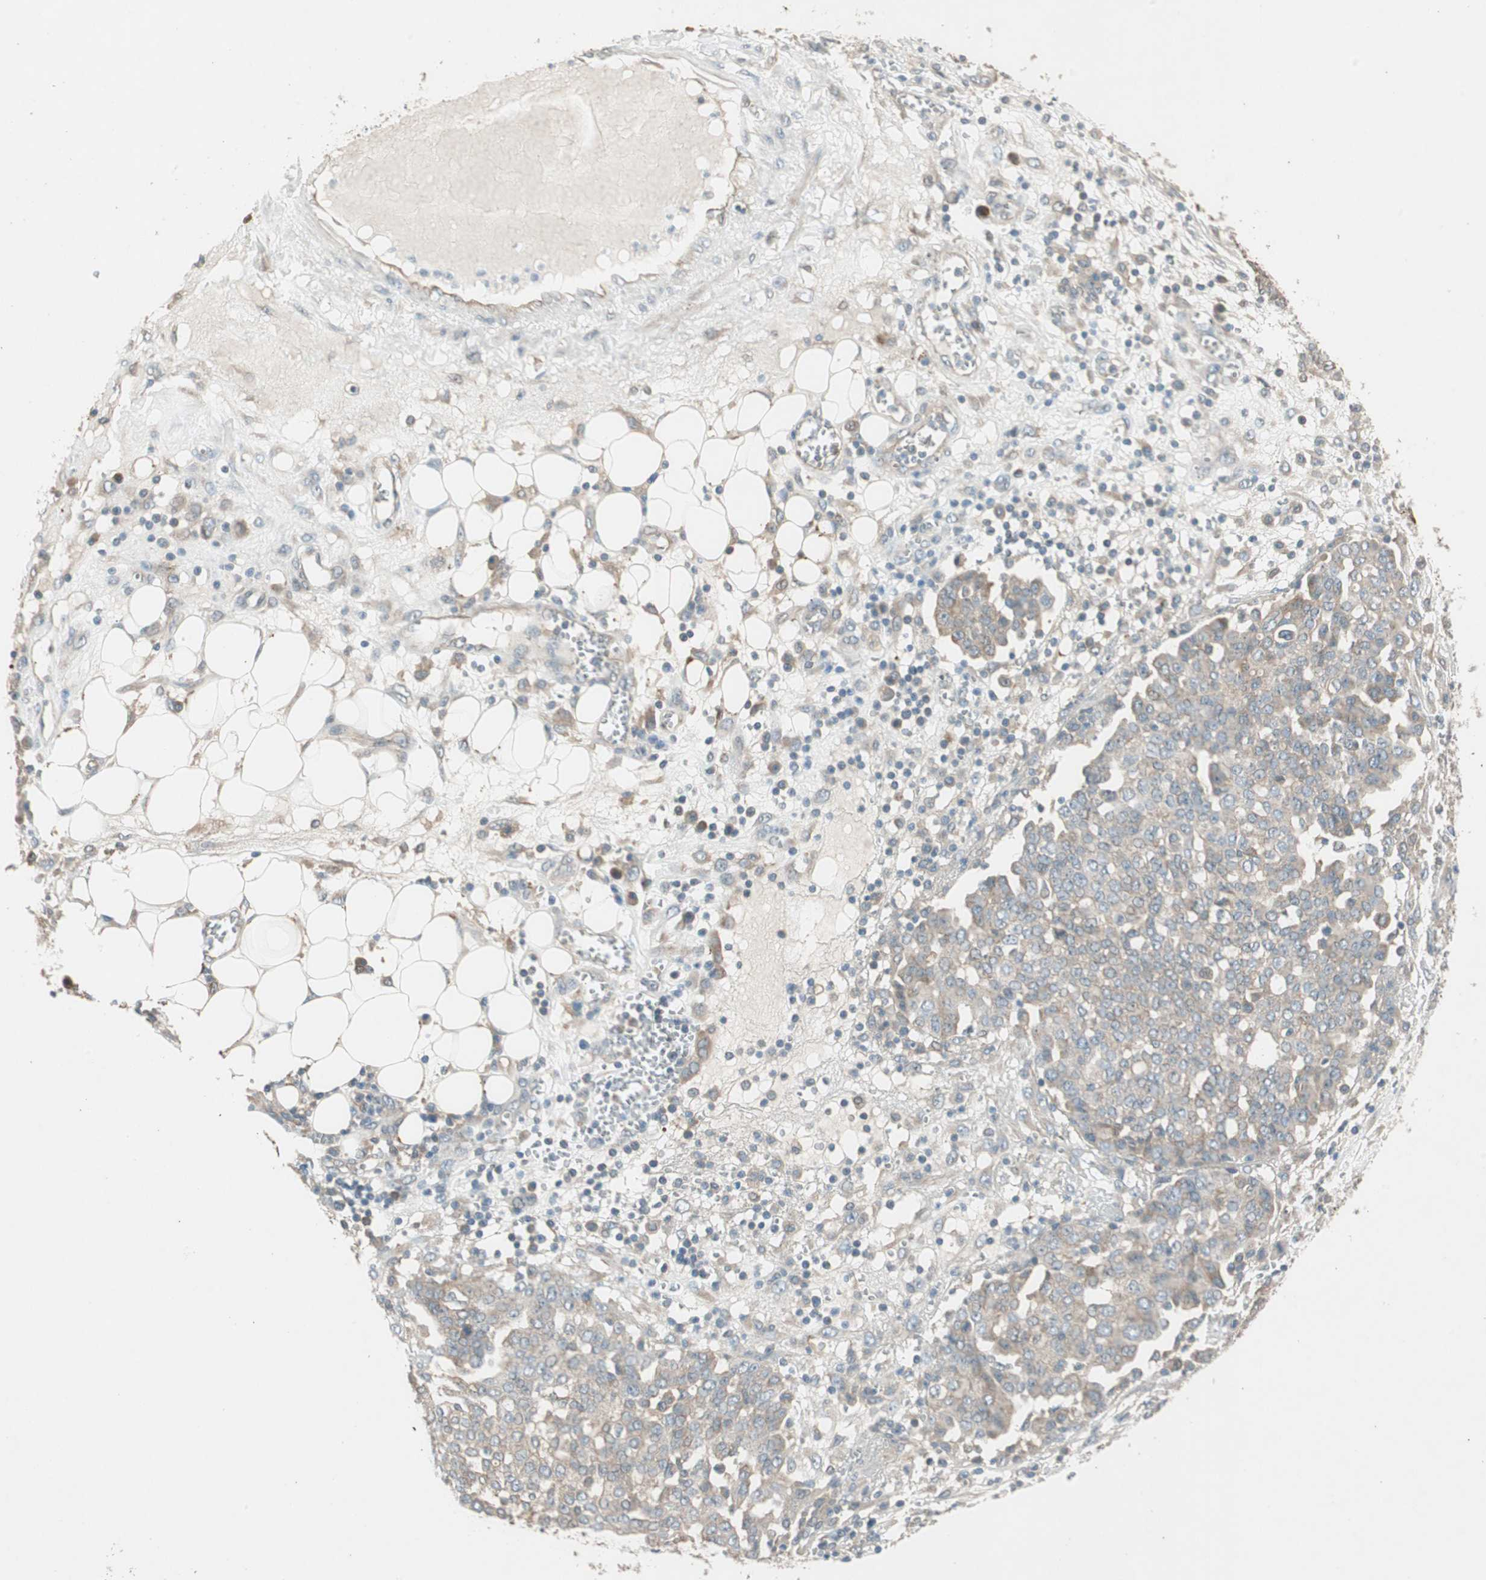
{"staining": {"intensity": "weak", "quantity": "25%-75%", "location": "cytoplasmic/membranous"}, "tissue": "ovarian cancer", "cell_type": "Tumor cells", "image_type": "cancer", "snomed": [{"axis": "morphology", "description": "Cystadenocarcinoma, serous, NOS"}, {"axis": "topography", "description": "Soft tissue"}, {"axis": "topography", "description": "Ovary"}], "caption": "High-power microscopy captured an immunohistochemistry image of ovarian cancer, revealing weak cytoplasmic/membranous staining in about 25%-75% of tumor cells.", "gene": "NCLN", "patient": {"sex": "female", "age": 57}}